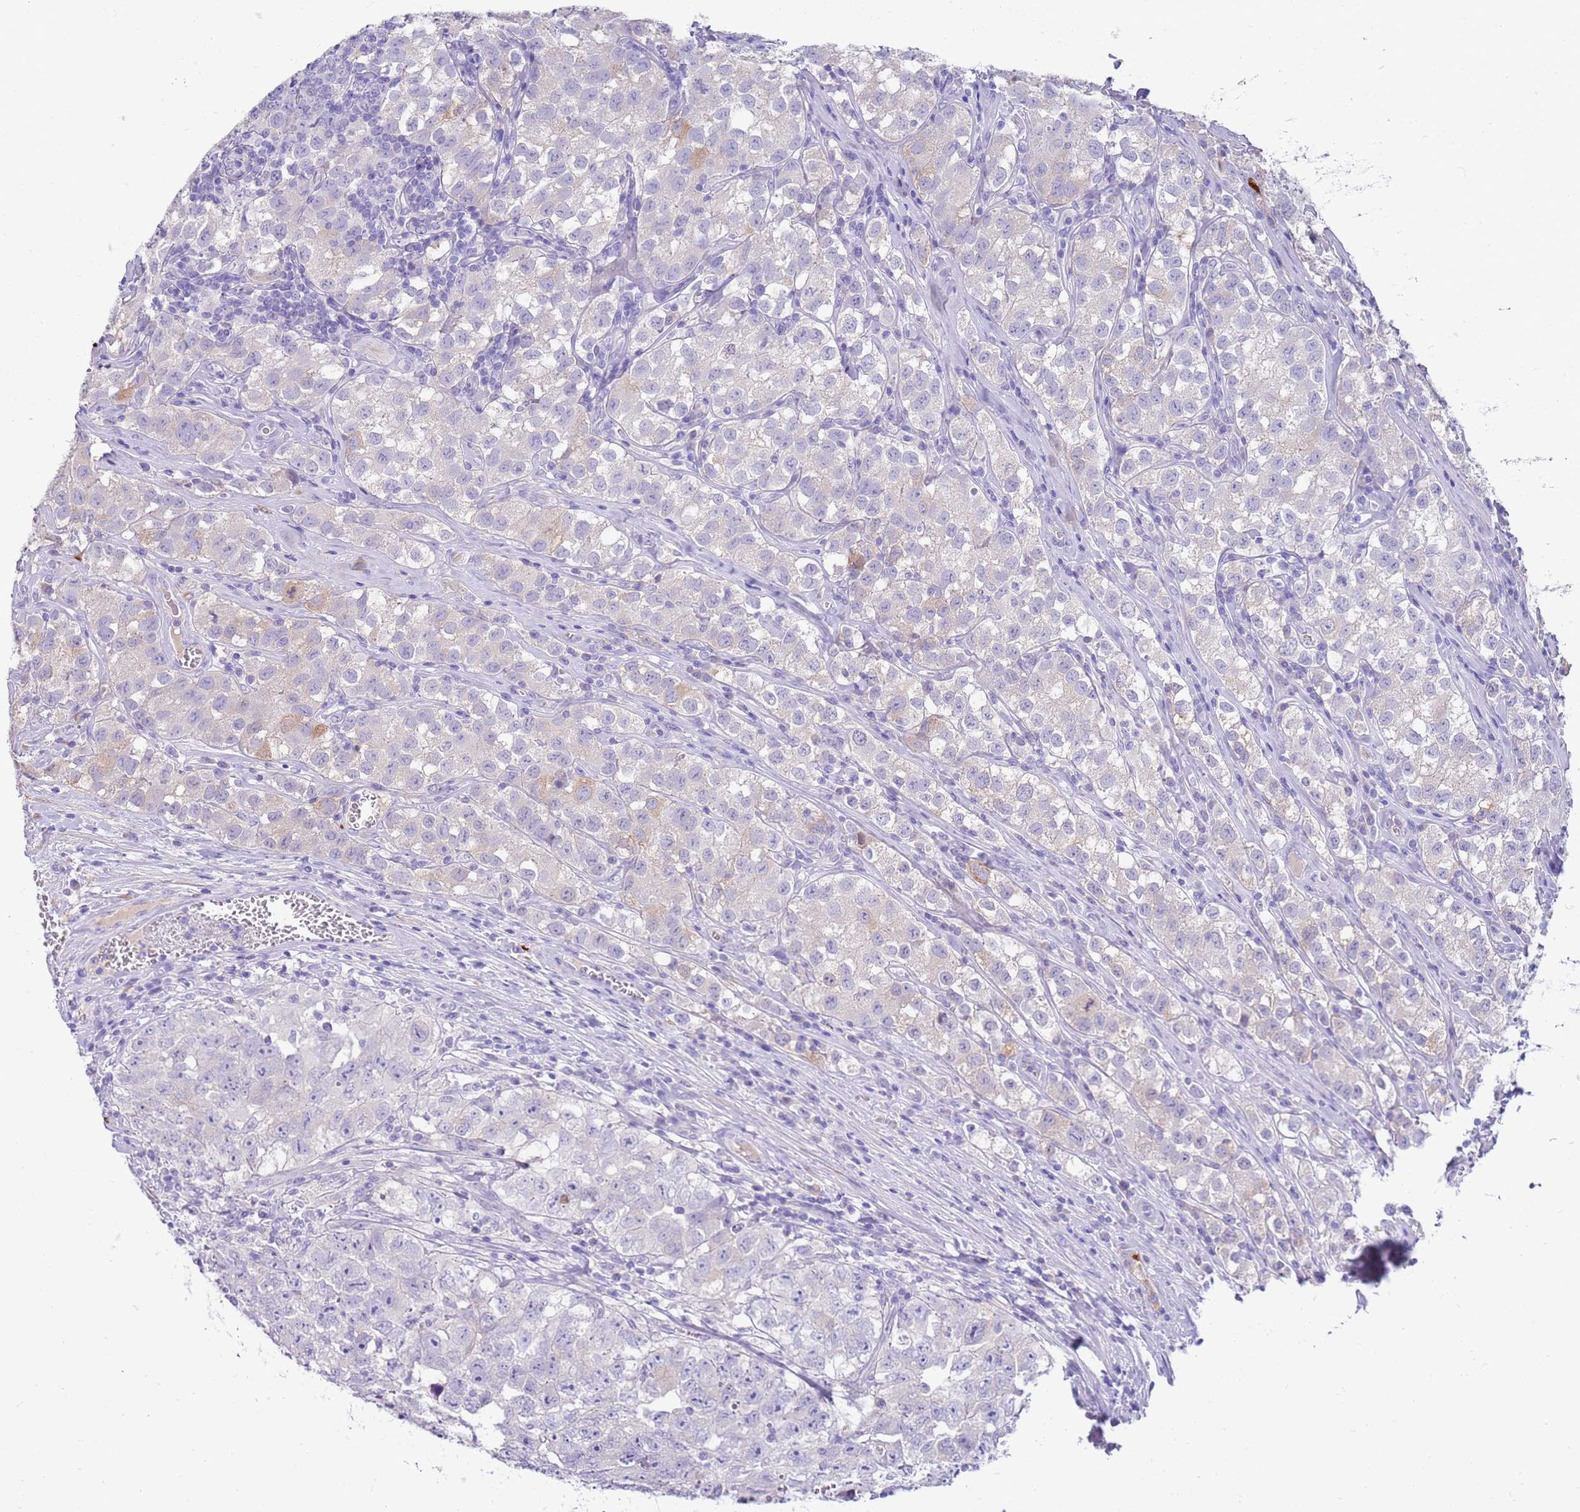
{"staining": {"intensity": "weak", "quantity": "<25%", "location": "cytoplasmic/membranous"}, "tissue": "testis cancer", "cell_type": "Tumor cells", "image_type": "cancer", "snomed": [{"axis": "morphology", "description": "Seminoma, NOS"}, {"axis": "morphology", "description": "Carcinoma, Embryonal, NOS"}, {"axis": "topography", "description": "Testis"}], "caption": "This histopathology image is of seminoma (testis) stained with immunohistochemistry to label a protein in brown with the nuclei are counter-stained blue. There is no staining in tumor cells.", "gene": "EVPLL", "patient": {"sex": "male", "age": 43}}